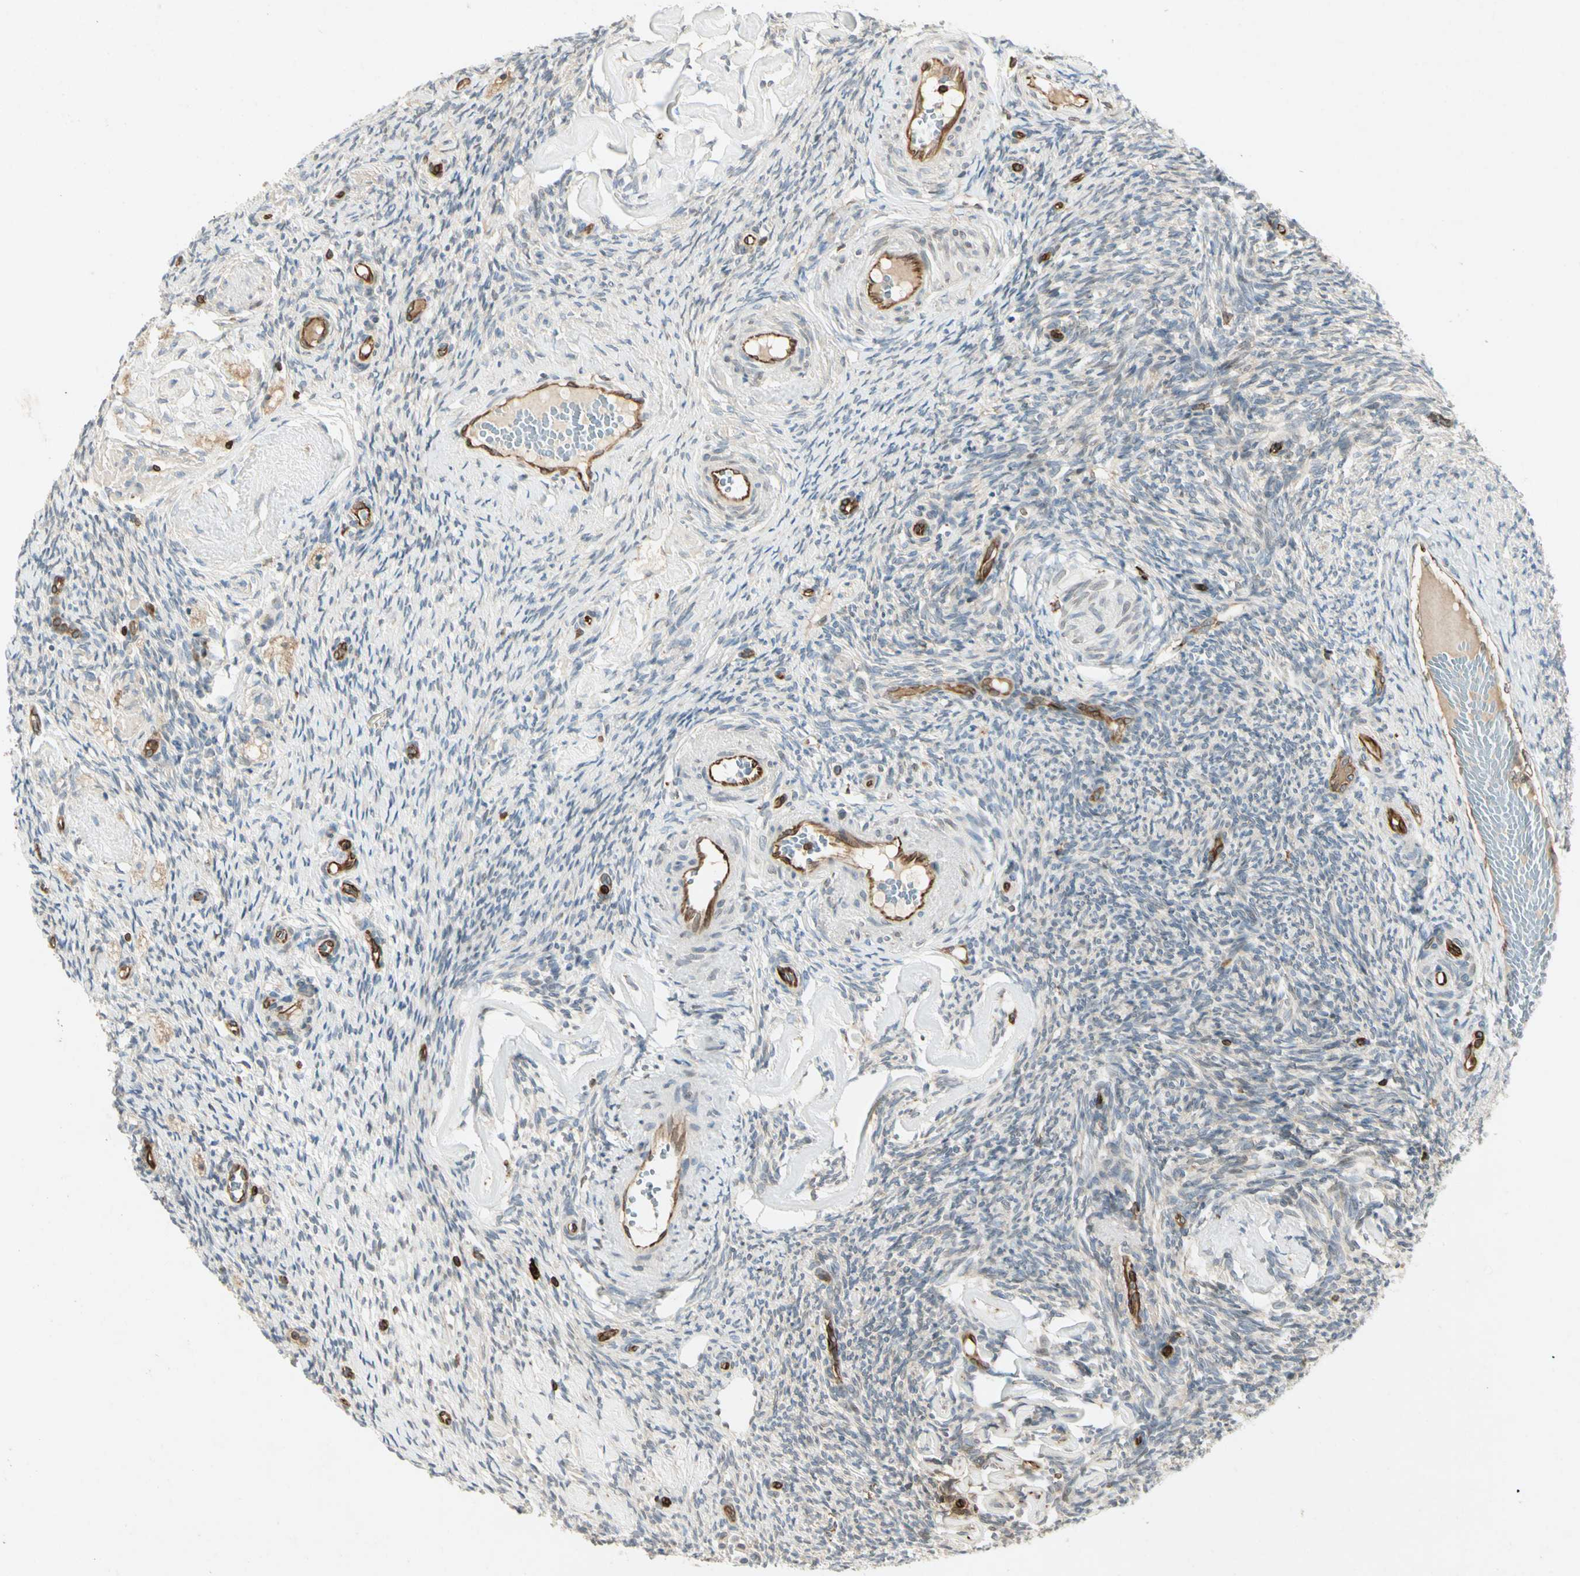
{"staining": {"intensity": "weak", "quantity": "25%-75%", "location": "cytoplasmic/membranous"}, "tissue": "ovary", "cell_type": "Ovarian stroma cells", "image_type": "normal", "snomed": [{"axis": "morphology", "description": "Normal tissue, NOS"}, {"axis": "topography", "description": "Ovary"}], "caption": "Immunohistochemical staining of unremarkable ovary demonstrates 25%-75% levels of weak cytoplasmic/membranous protein positivity in about 25%-75% of ovarian stroma cells.", "gene": "TAPBP", "patient": {"sex": "female", "age": 60}}